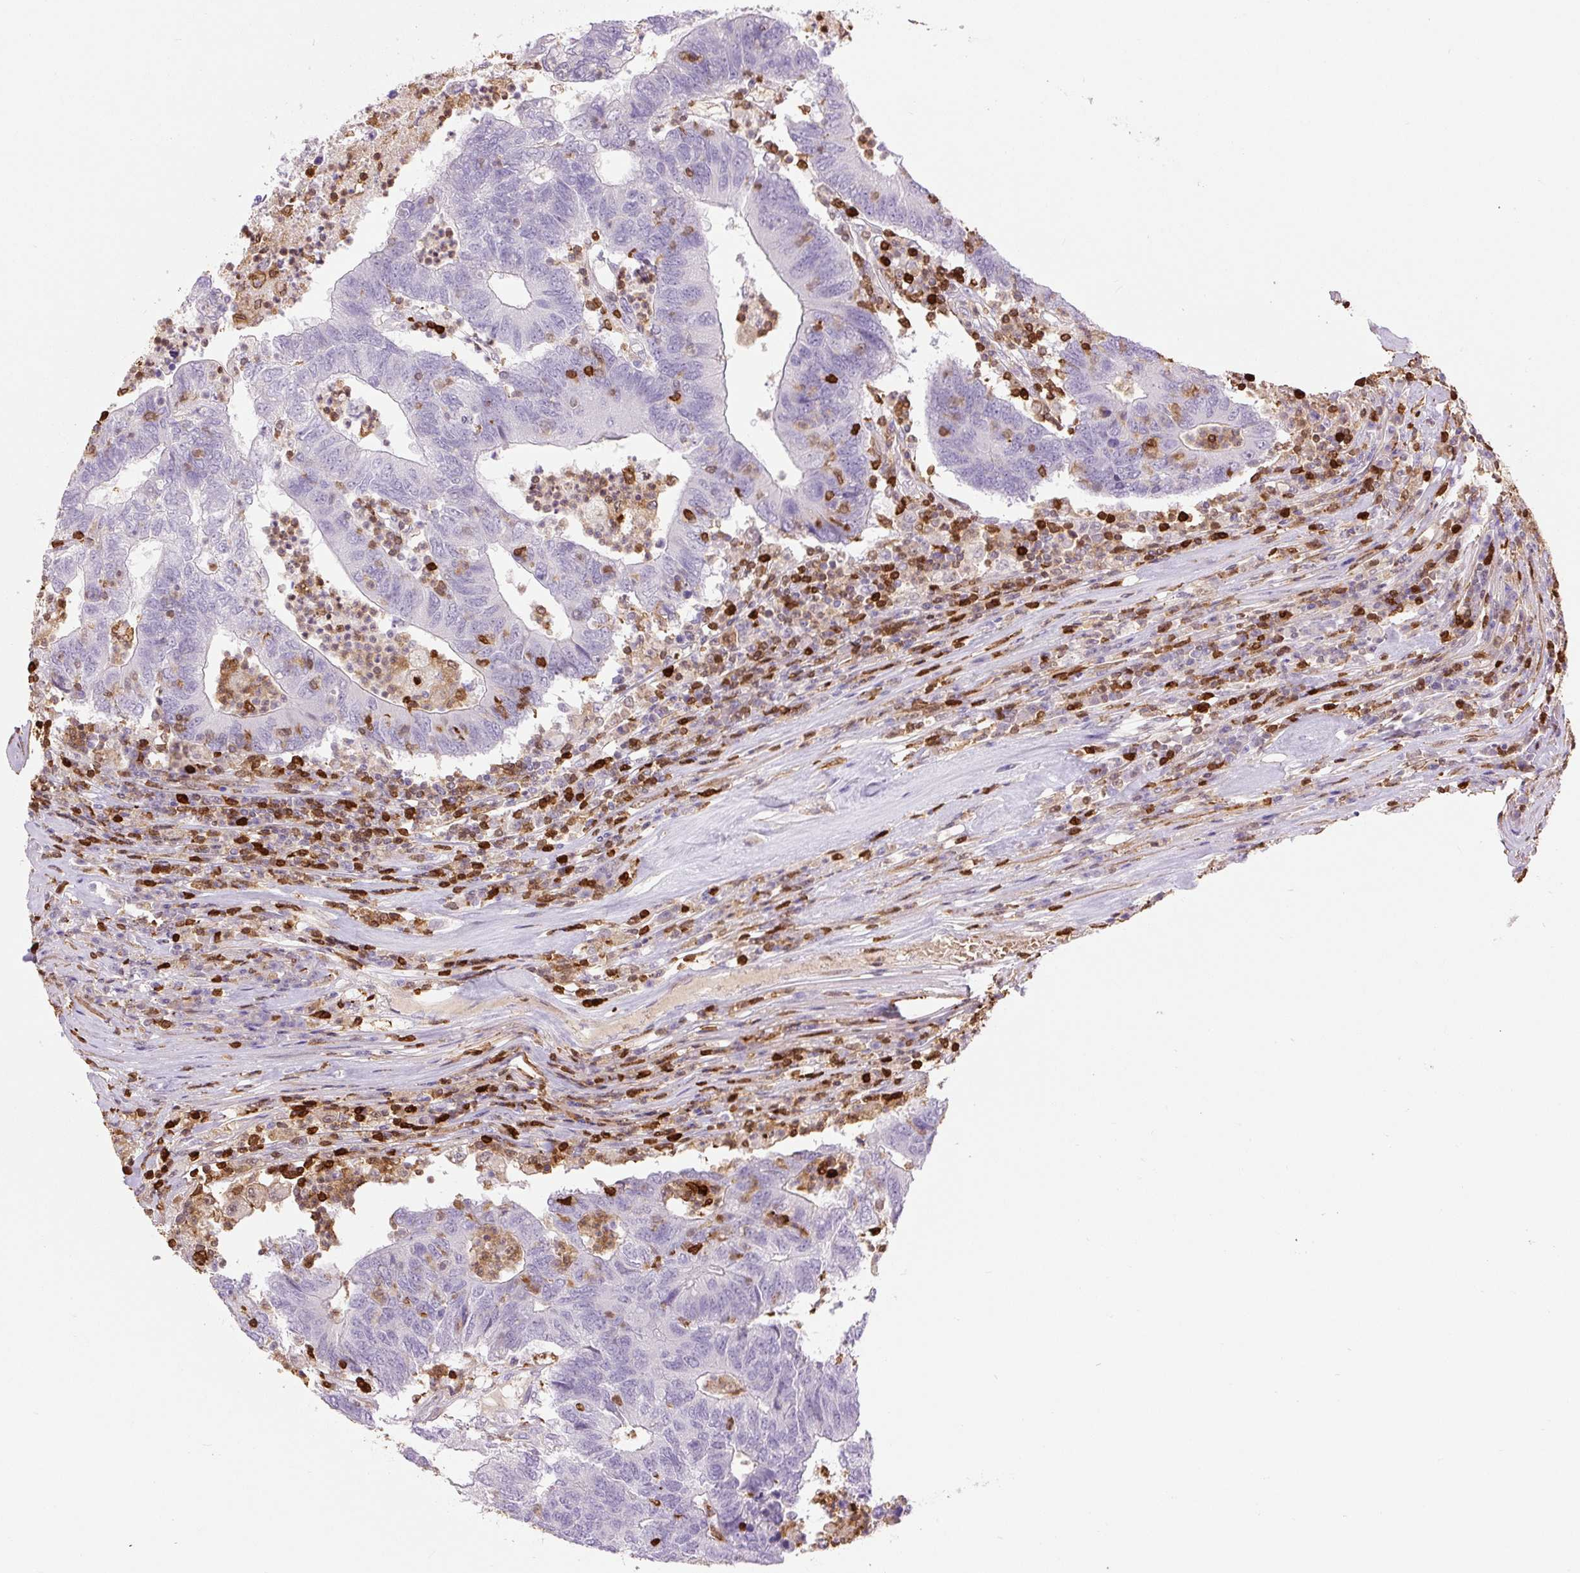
{"staining": {"intensity": "negative", "quantity": "none", "location": "none"}, "tissue": "colorectal cancer", "cell_type": "Tumor cells", "image_type": "cancer", "snomed": [{"axis": "morphology", "description": "Adenocarcinoma, NOS"}, {"axis": "topography", "description": "Colon"}], "caption": "Human colorectal cancer stained for a protein using immunohistochemistry (IHC) exhibits no staining in tumor cells.", "gene": "S100A4", "patient": {"sex": "female", "age": 48}}